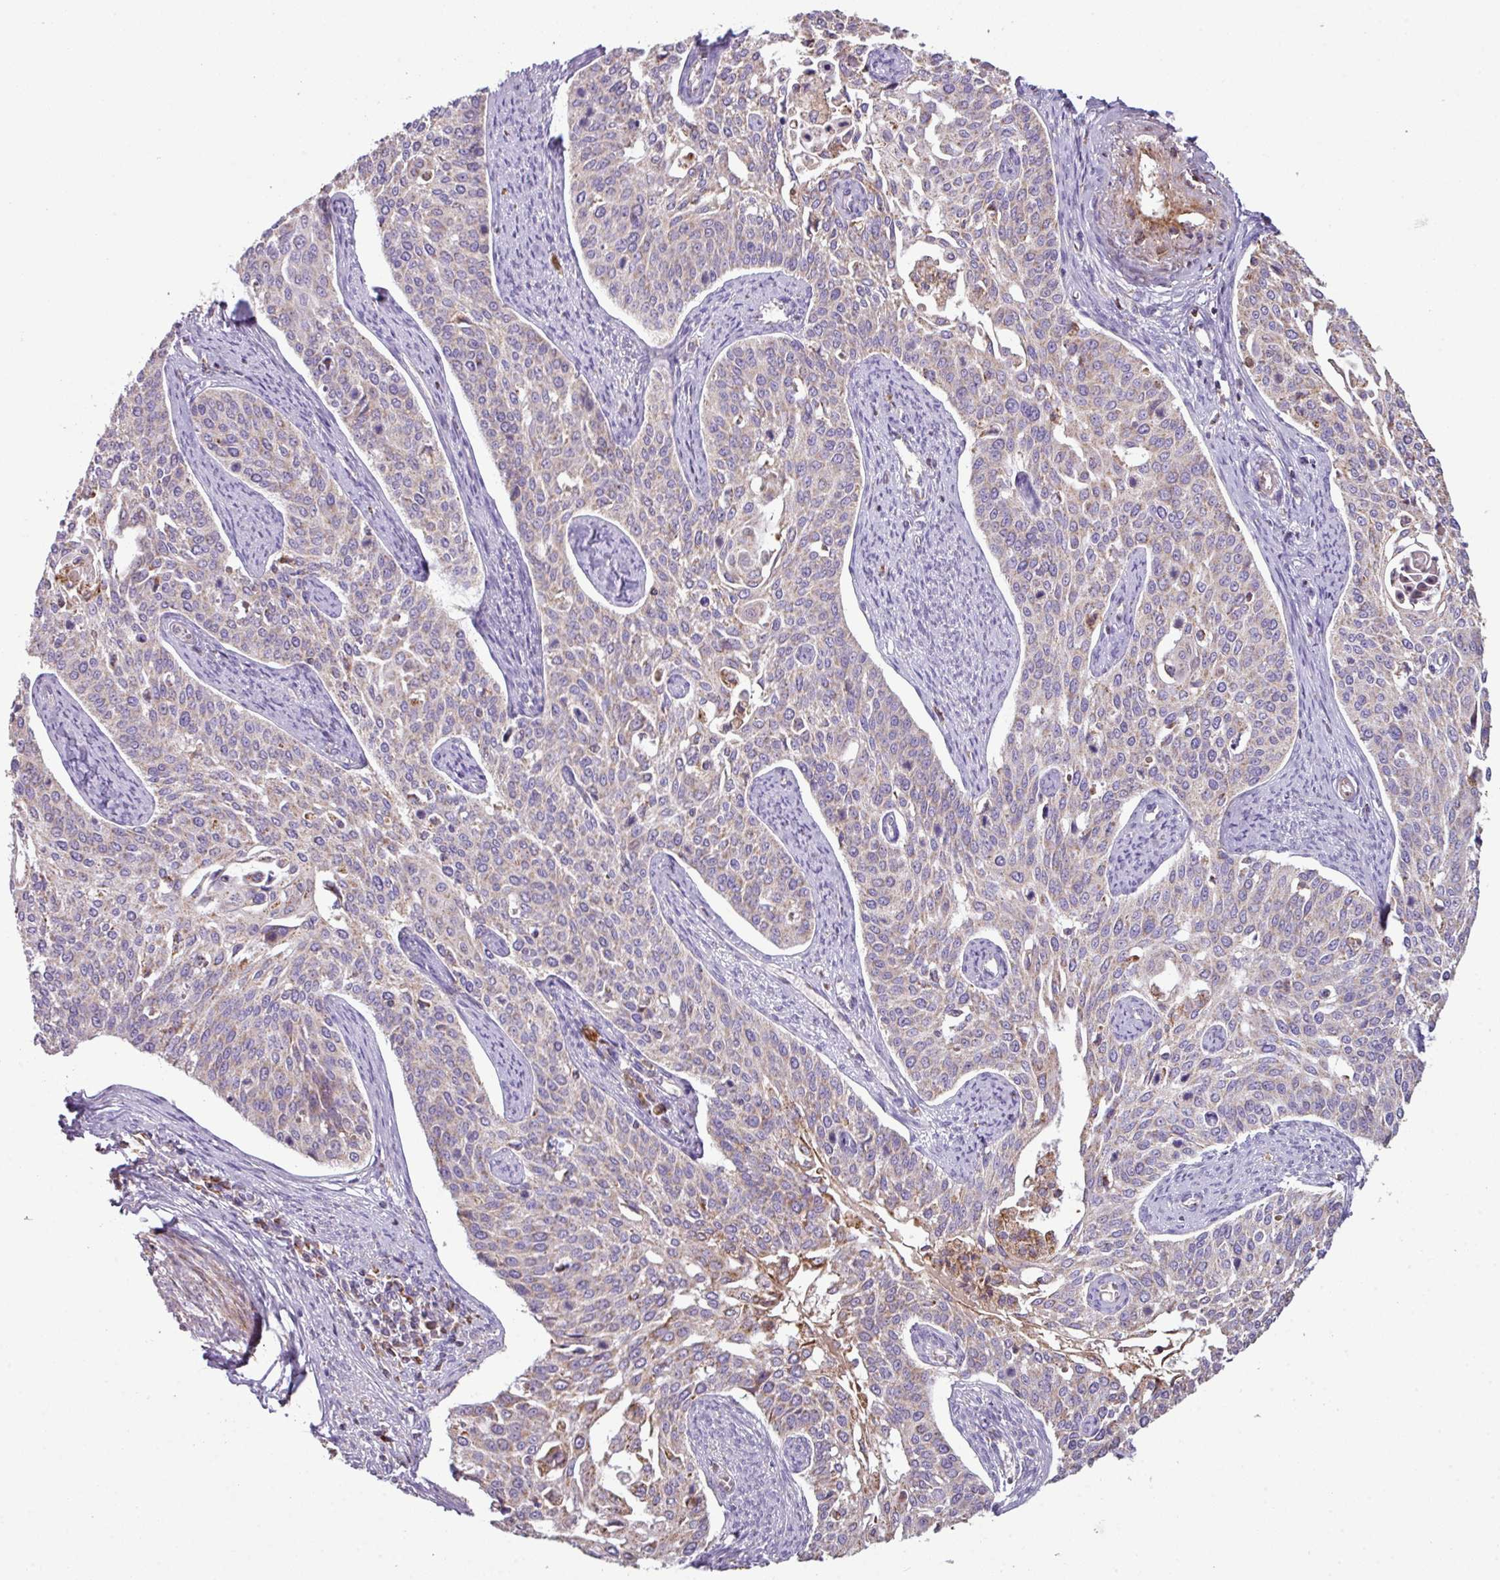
{"staining": {"intensity": "moderate", "quantity": "25%-75%", "location": "cytoplasmic/membranous"}, "tissue": "cervical cancer", "cell_type": "Tumor cells", "image_type": "cancer", "snomed": [{"axis": "morphology", "description": "Squamous cell carcinoma, NOS"}, {"axis": "topography", "description": "Cervix"}], "caption": "Protein expression analysis of human cervical squamous cell carcinoma reveals moderate cytoplasmic/membranous staining in about 25%-75% of tumor cells.", "gene": "SQOR", "patient": {"sex": "female", "age": 44}}